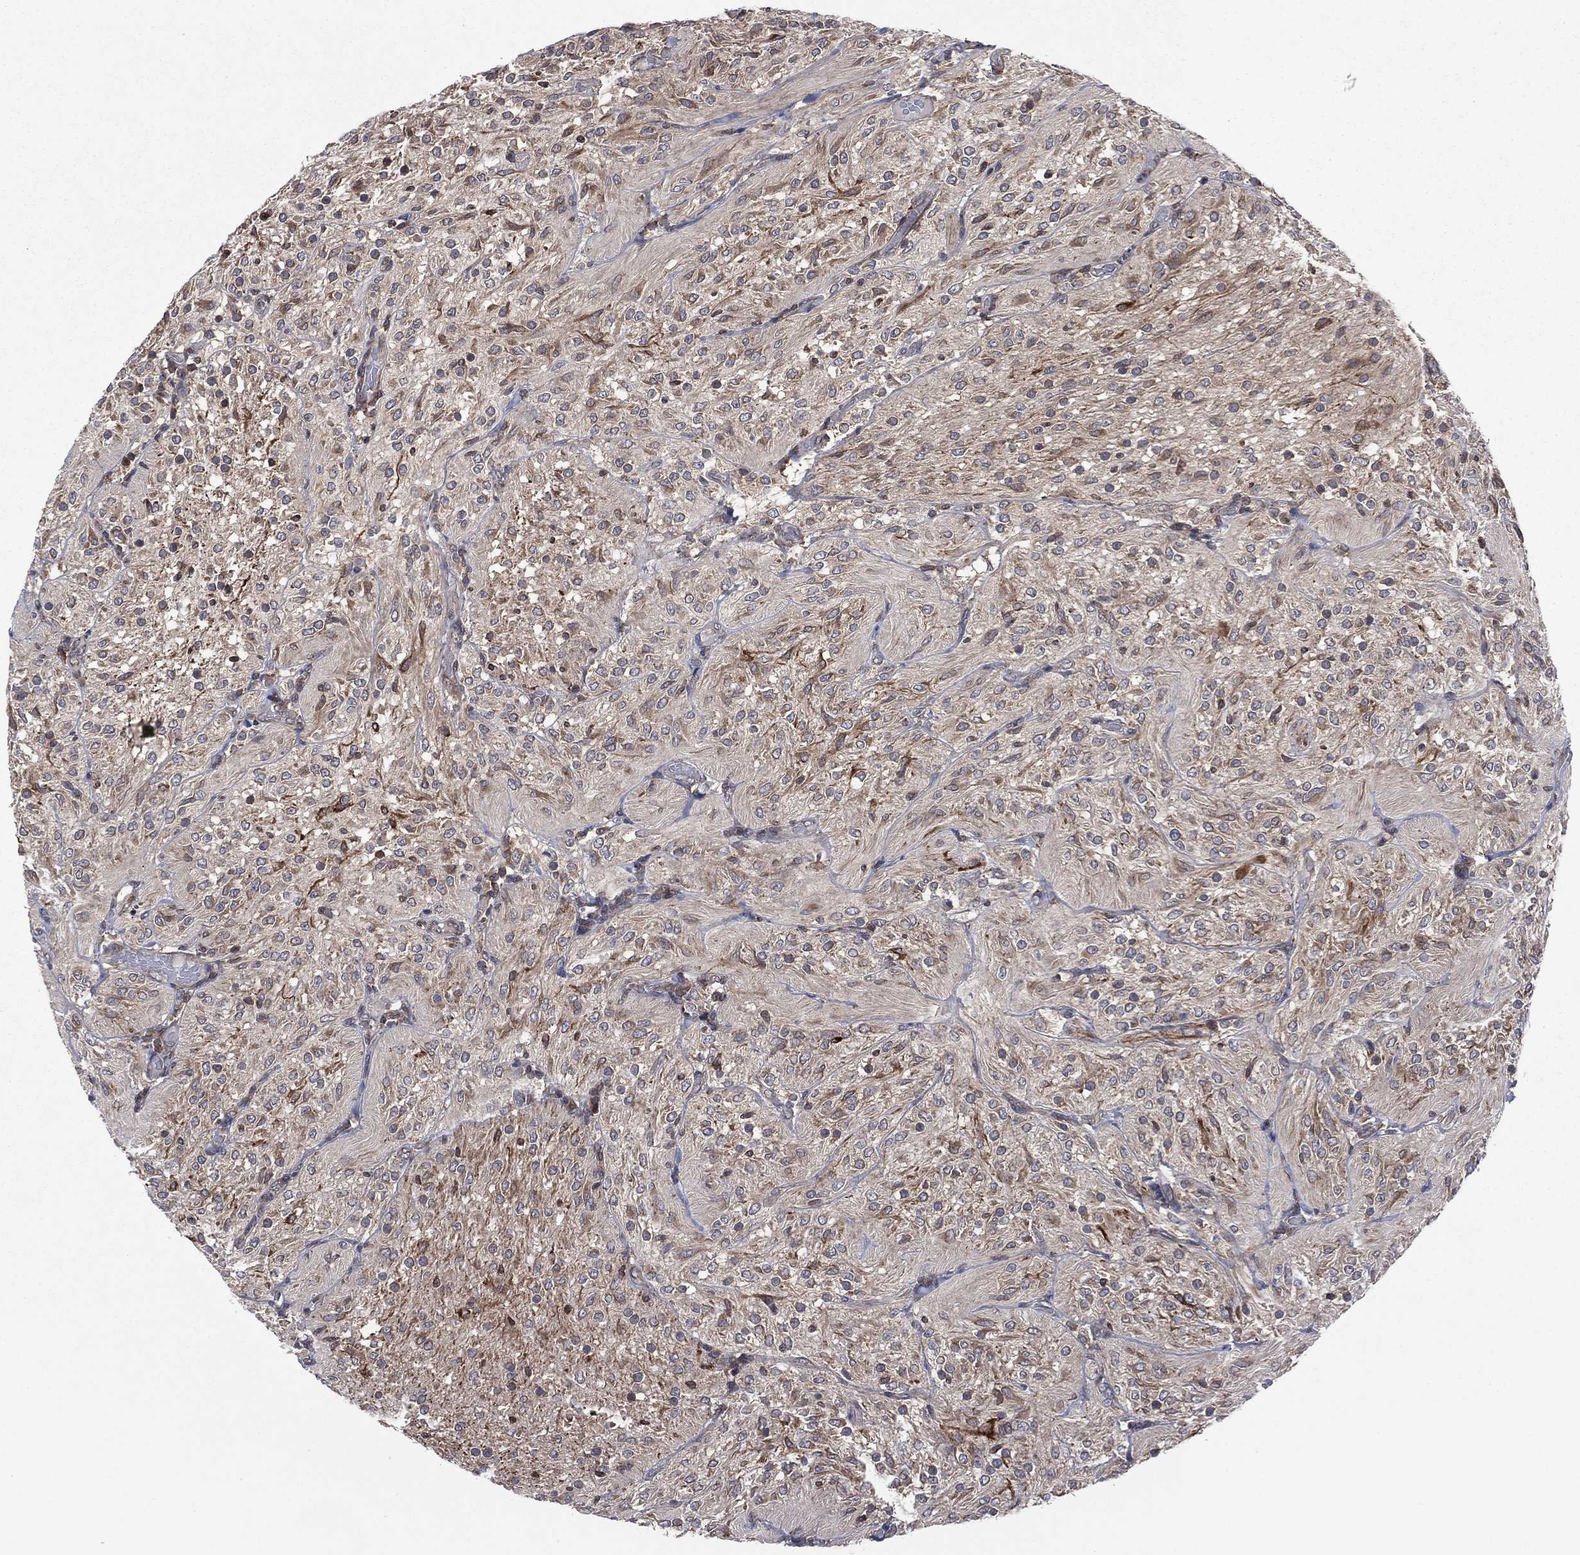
{"staining": {"intensity": "moderate", "quantity": "<25%", "location": "cytoplasmic/membranous"}, "tissue": "glioma", "cell_type": "Tumor cells", "image_type": "cancer", "snomed": [{"axis": "morphology", "description": "Glioma, malignant, Low grade"}, {"axis": "topography", "description": "Brain"}], "caption": "Immunohistochemical staining of malignant low-grade glioma exhibits moderate cytoplasmic/membranous protein staining in approximately <25% of tumor cells. Using DAB (3,3'-diaminobenzidine) (brown) and hematoxylin (blue) stains, captured at high magnification using brightfield microscopy.", "gene": "C2orf76", "patient": {"sex": "male", "age": 3}}